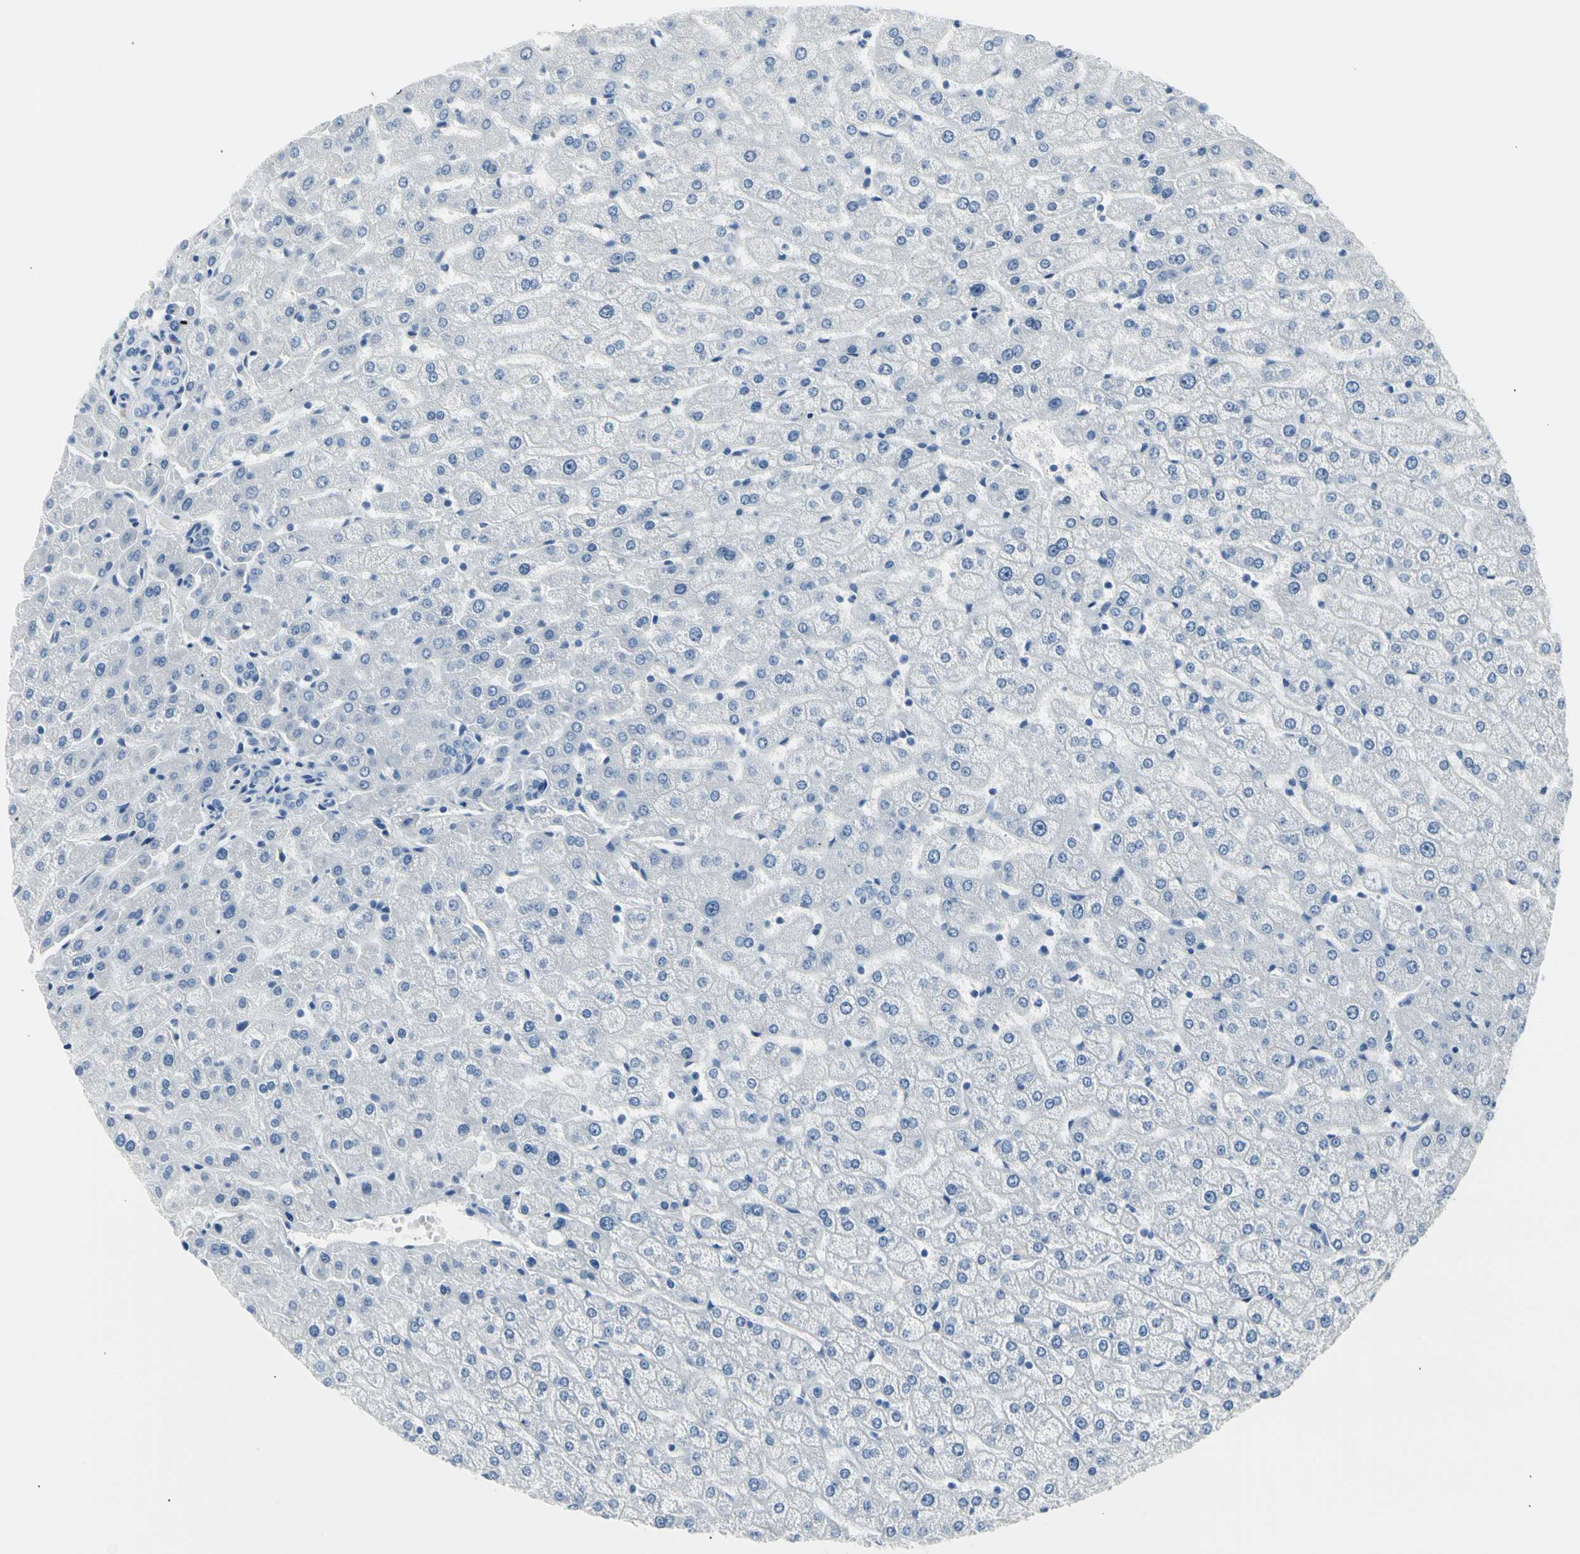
{"staining": {"intensity": "negative", "quantity": "none", "location": "none"}, "tissue": "liver", "cell_type": "Cholangiocytes", "image_type": "normal", "snomed": [{"axis": "morphology", "description": "Normal tissue, NOS"}, {"axis": "morphology", "description": "Fibrosis, NOS"}, {"axis": "topography", "description": "Liver"}], "caption": "DAB (3,3'-diaminobenzidine) immunohistochemical staining of unremarkable liver demonstrates no significant expression in cholangiocytes. Brightfield microscopy of IHC stained with DAB (3,3'-diaminobenzidine) (brown) and hematoxylin (blue), captured at high magnification.", "gene": "TPO", "patient": {"sex": "female", "age": 29}}